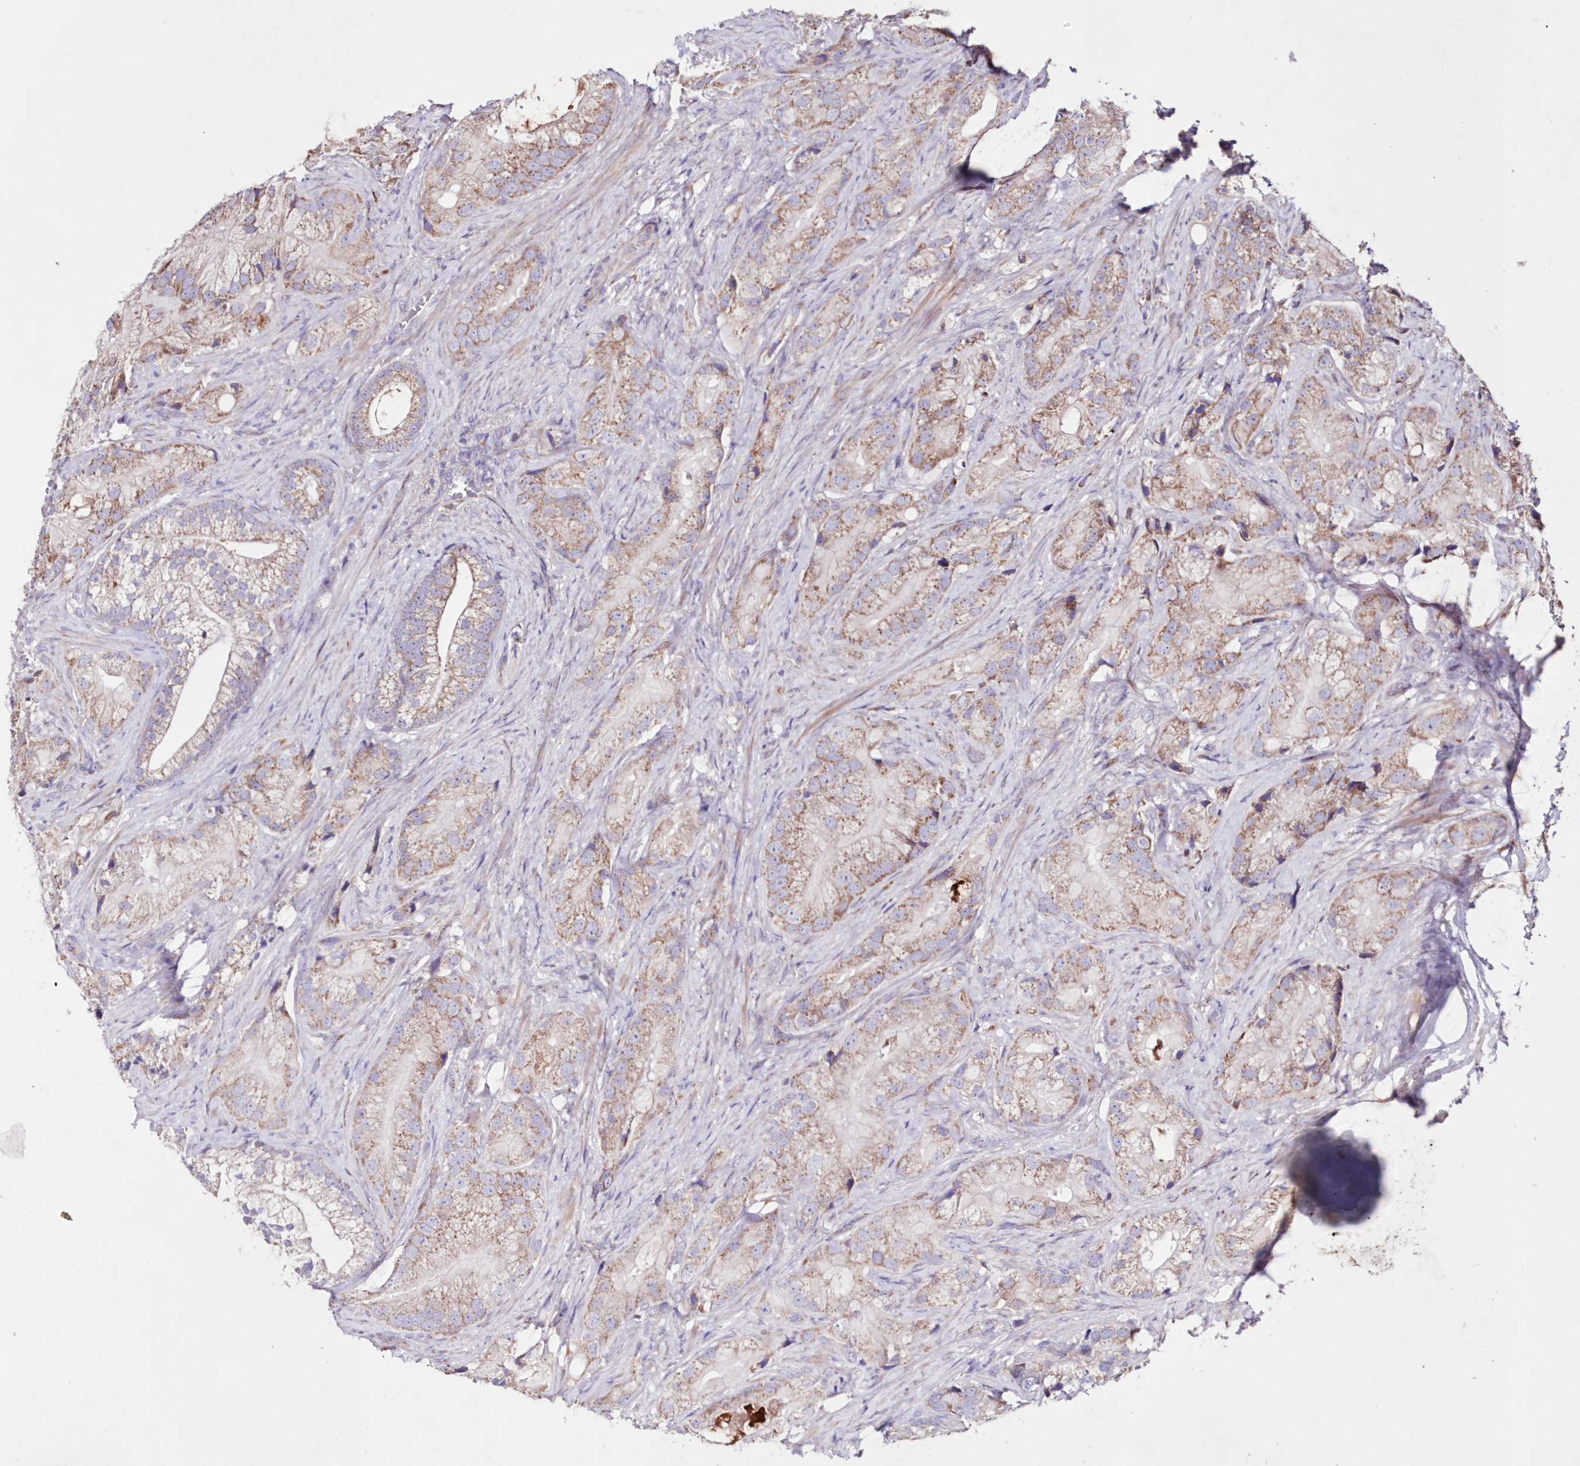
{"staining": {"intensity": "moderate", "quantity": "<25%", "location": "cytoplasmic/membranous"}, "tissue": "prostate cancer", "cell_type": "Tumor cells", "image_type": "cancer", "snomed": [{"axis": "morphology", "description": "Adenocarcinoma, Low grade"}, {"axis": "topography", "description": "Prostate"}], "caption": "Low-grade adenocarcinoma (prostate) stained for a protein (brown) exhibits moderate cytoplasmic/membranous positive positivity in about <25% of tumor cells.", "gene": "HADHB", "patient": {"sex": "male", "age": 71}}